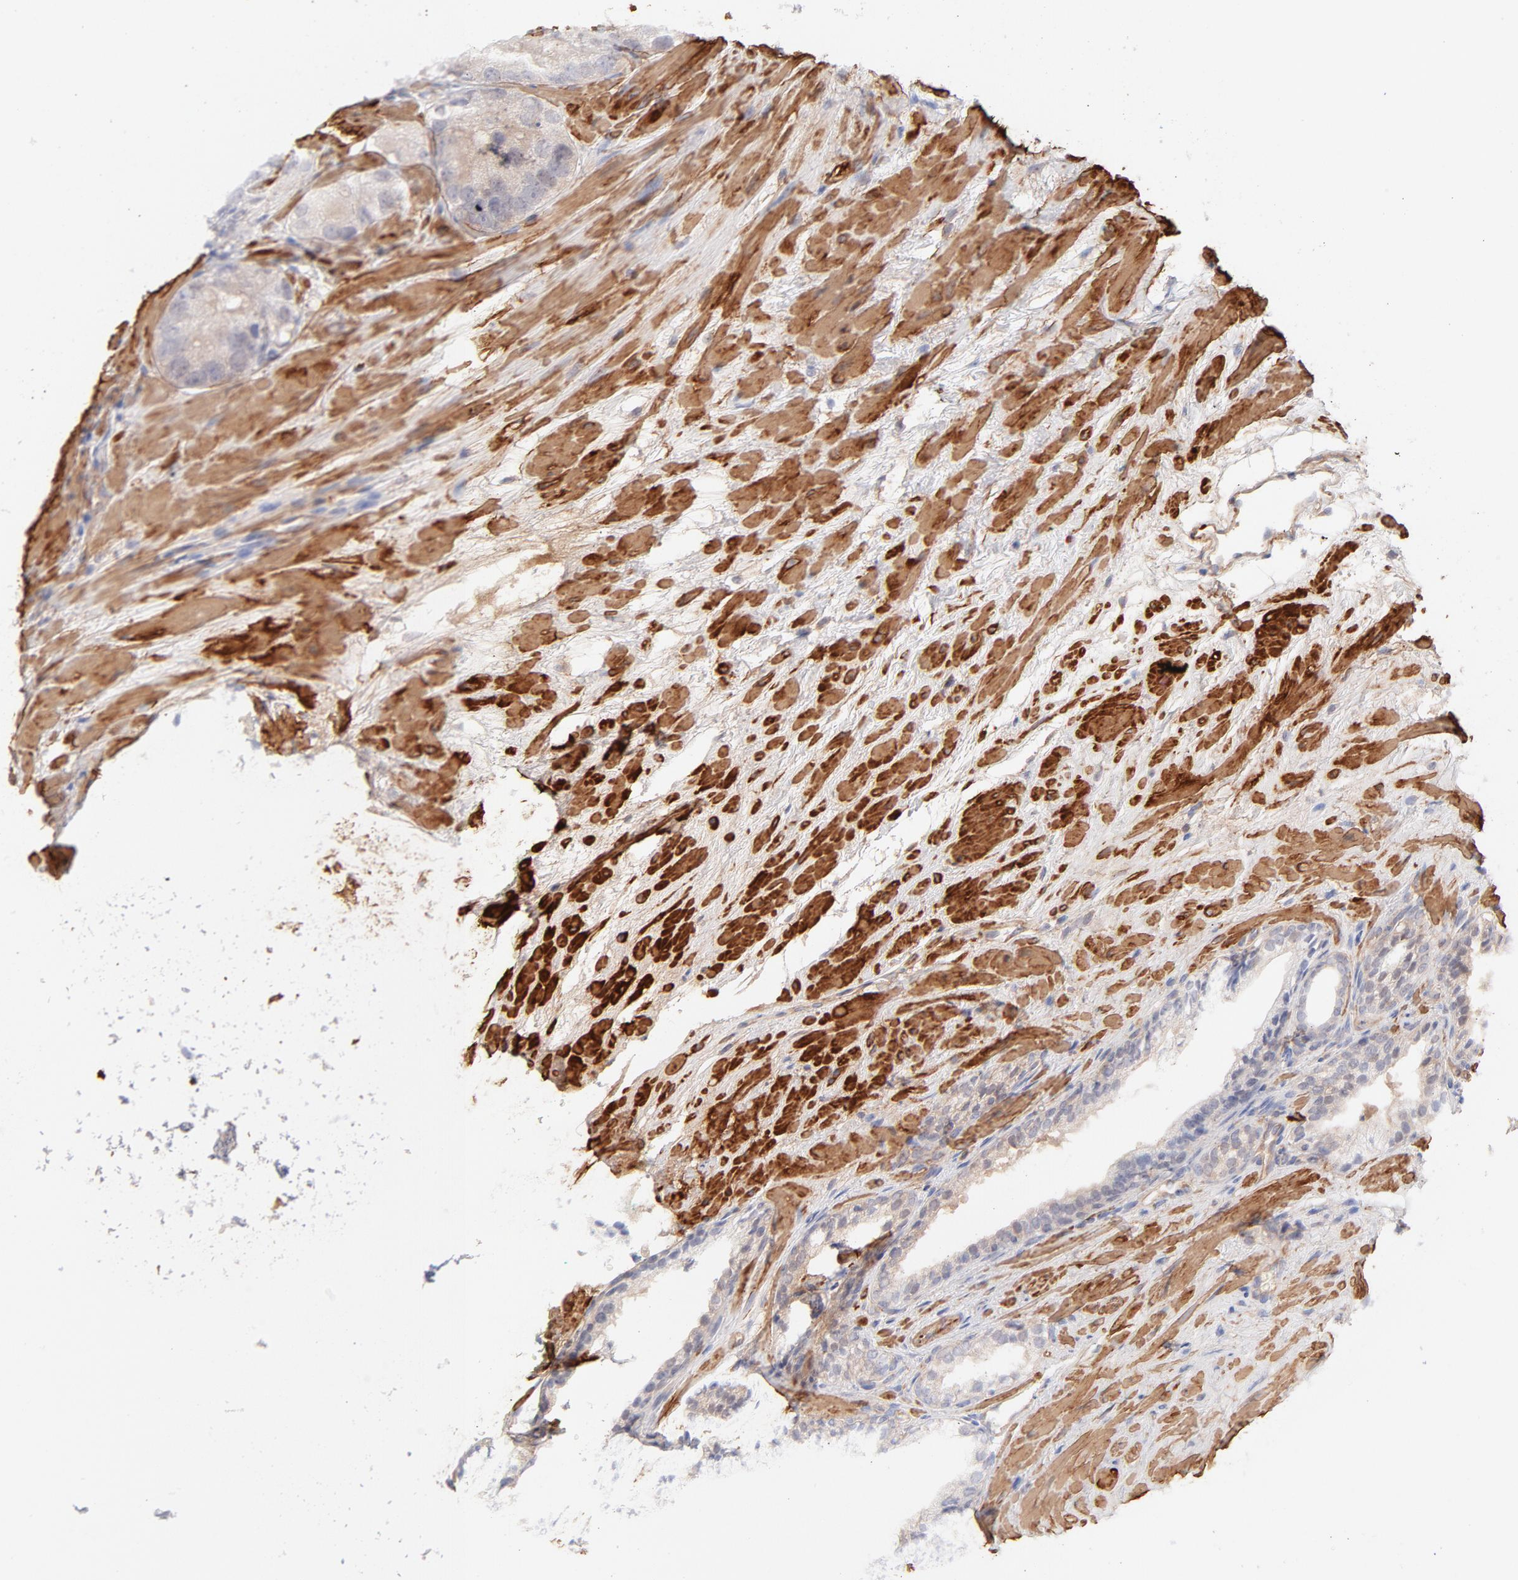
{"staining": {"intensity": "weak", "quantity": "25%-75%", "location": "cytoplasmic/membranous"}, "tissue": "prostate cancer", "cell_type": "Tumor cells", "image_type": "cancer", "snomed": [{"axis": "morphology", "description": "Adenocarcinoma, Low grade"}, {"axis": "topography", "description": "Prostate"}], "caption": "Prostate cancer stained for a protein reveals weak cytoplasmic/membranous positivity in tumor cells.", "gene": "LDLRAP1", "patient": {"sex": "male", "age": 69}}